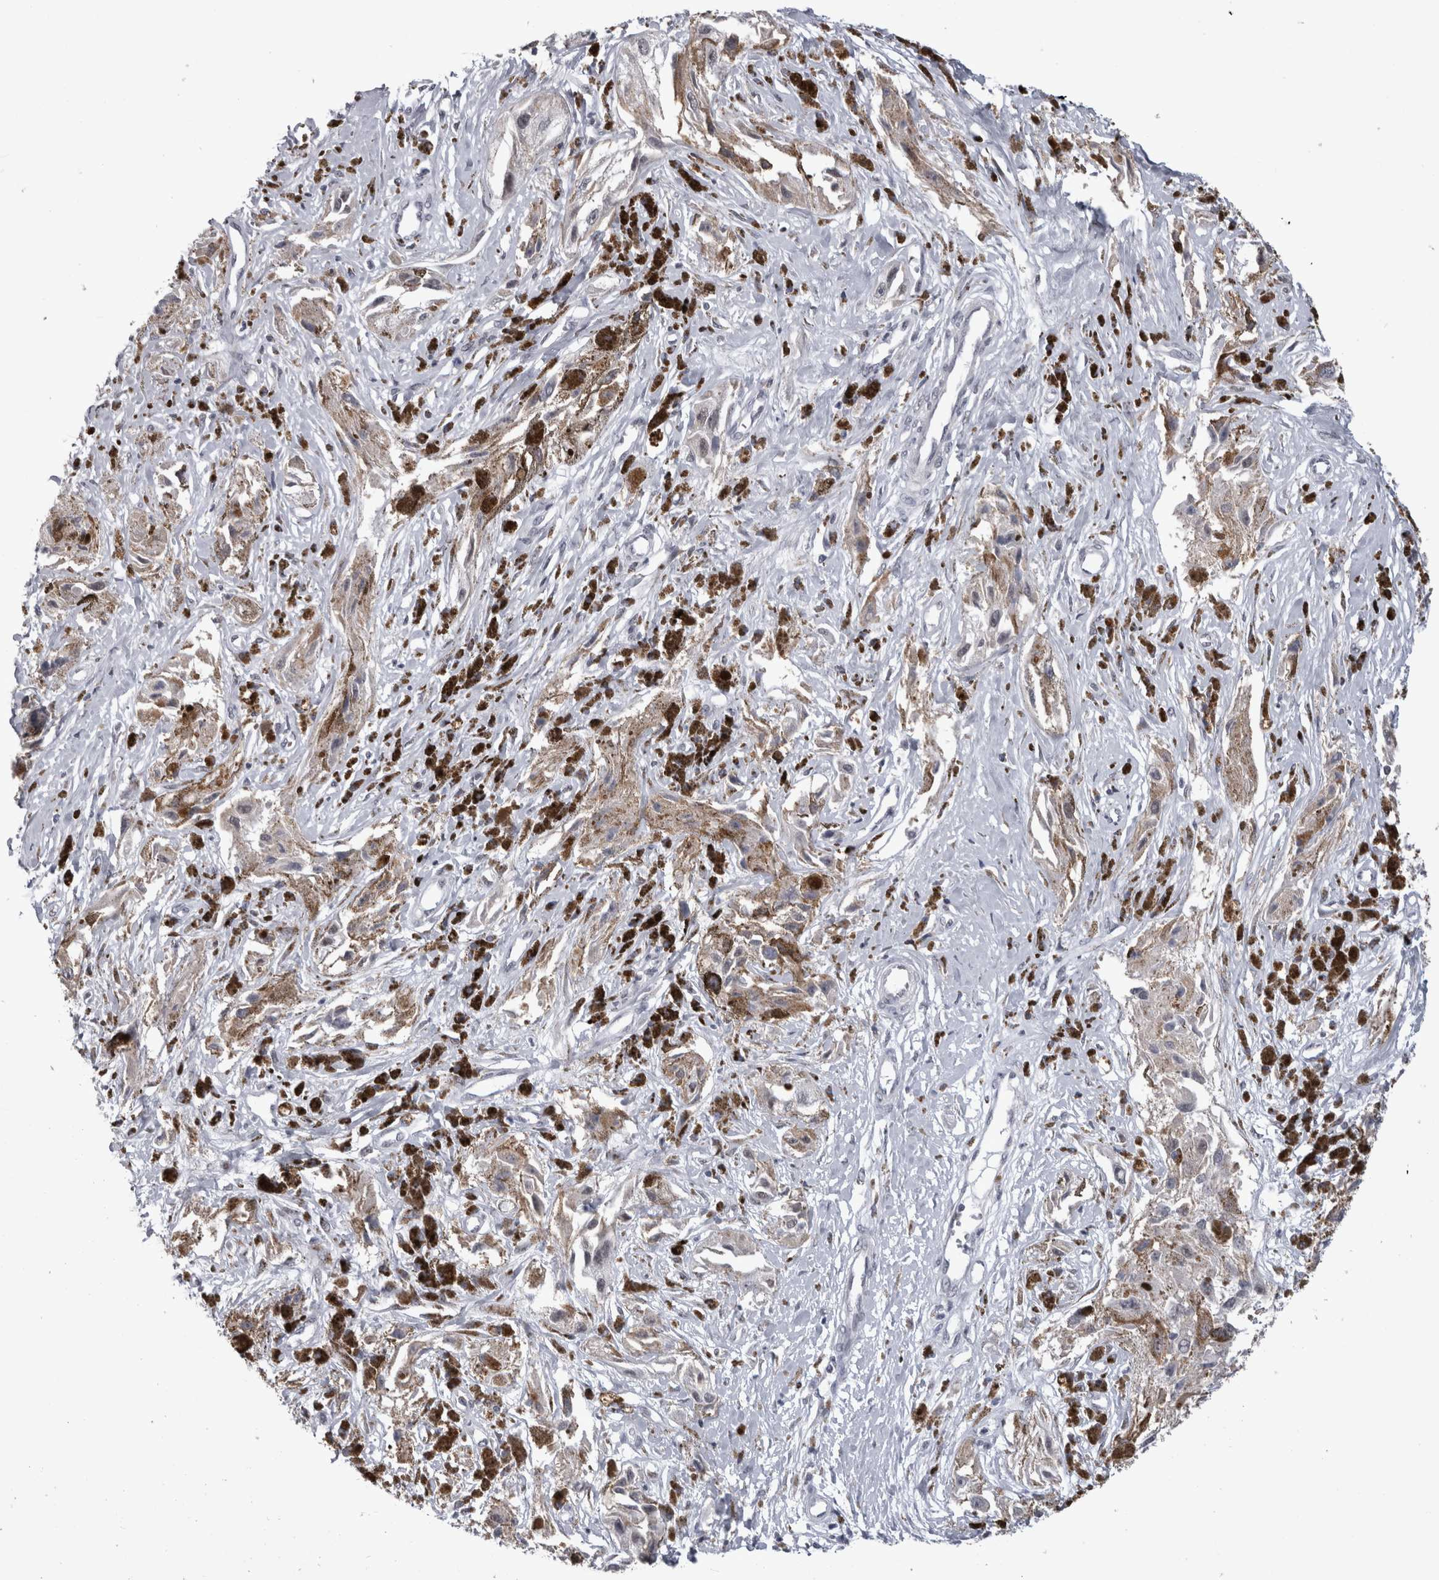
{"staining": {"intensity": "negative", "quantity": "none", "location": "none"}, "tissue": "melanoma", "cell_type": "Tumor cells", "image_type": "cancer", "snomed": [{"axis": "morphology", "description": "Malignant melanoma, NOS"}, {"axis": "topography", "description": "Skin"}], "caption": "Protein analysis of malignant melanoma demonstrates no significant expression in tumor cells. (Immunohistochemistry (ihc), brightfield microscopy, high magnification).", "gene": "PEBP4", "patient": {"sex": "male", "age": 88}}